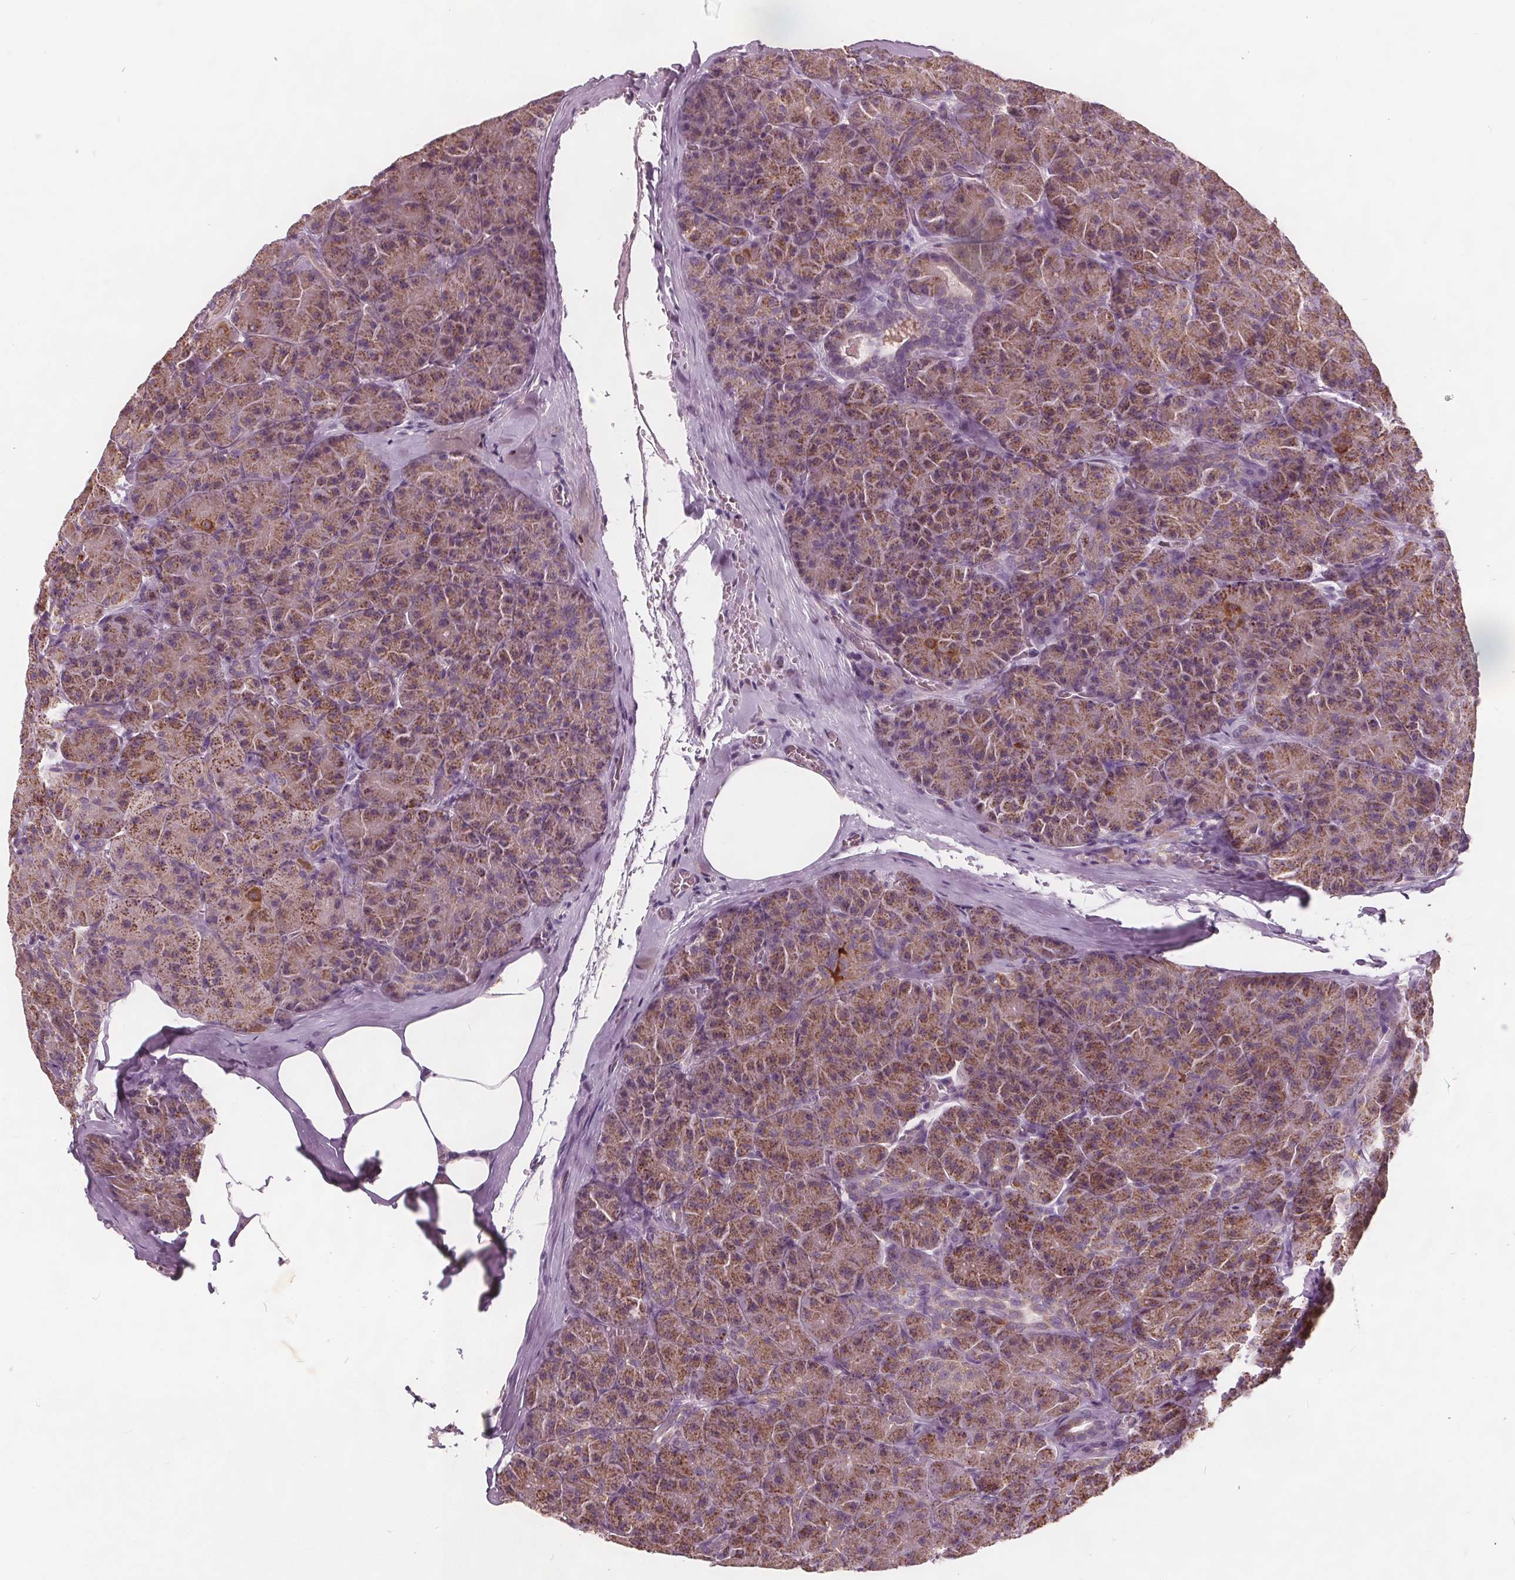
{"staining": {"intensity": "moderate", "quantity": ">75%", "location": "cytoplasmic/membranous"}, "tissue": "pancreas", "cell_type": "Exocrine glandular cells", "image_type": "normal", "snomed": [{"axis": "morphology", "description": "Normal tissue, NOS"}, {"axis": "topography", "description": "Pancreas"}], "caption": "A brown stain highlights moderate cytoplasmic/membranous staining of a protein in exocrine glandular cells of unremarkable human pancreas.", "gene": "ECI2", "patient": {"sex": "male", "age": 57}}